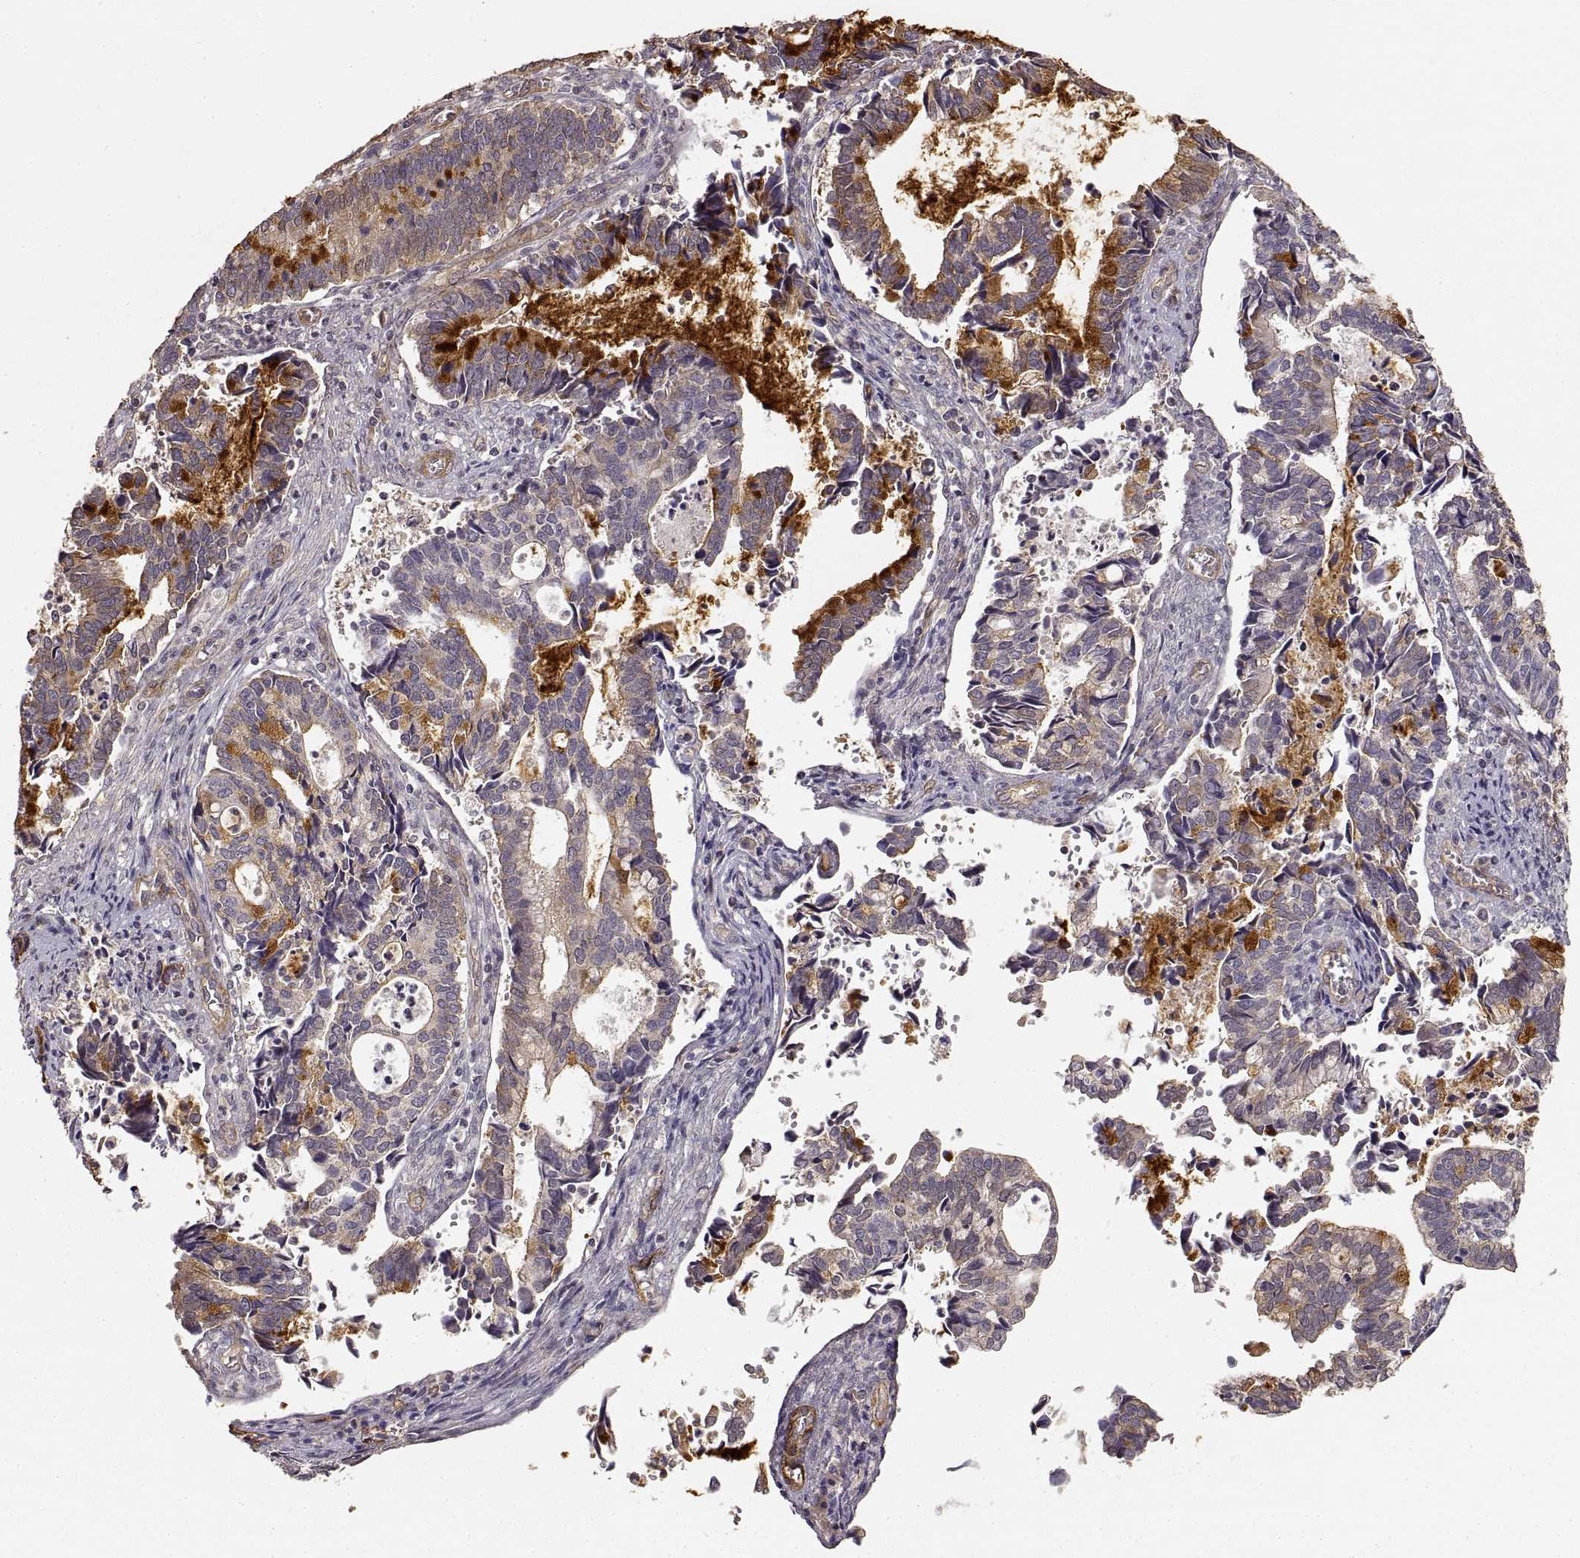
{"staining": {"intensity": "weak", "quantity": "<25%", "location": "cytoplasmic/membranous"}, "tissue": "cervical cancer", "cell_type": "Tumor cells", "image_type": "cancer", "snomed": [{"axis": "morphology", "description": "Adenocarcinoma, NOS"}, {"axis": "topography", "description": "Cervix"}], "caption": "A photomicrograph of human cervical cancer is negative for staining in tumor cells.", "gene": "LAMA4", "patient": {"sex": "female", "age": 42}}